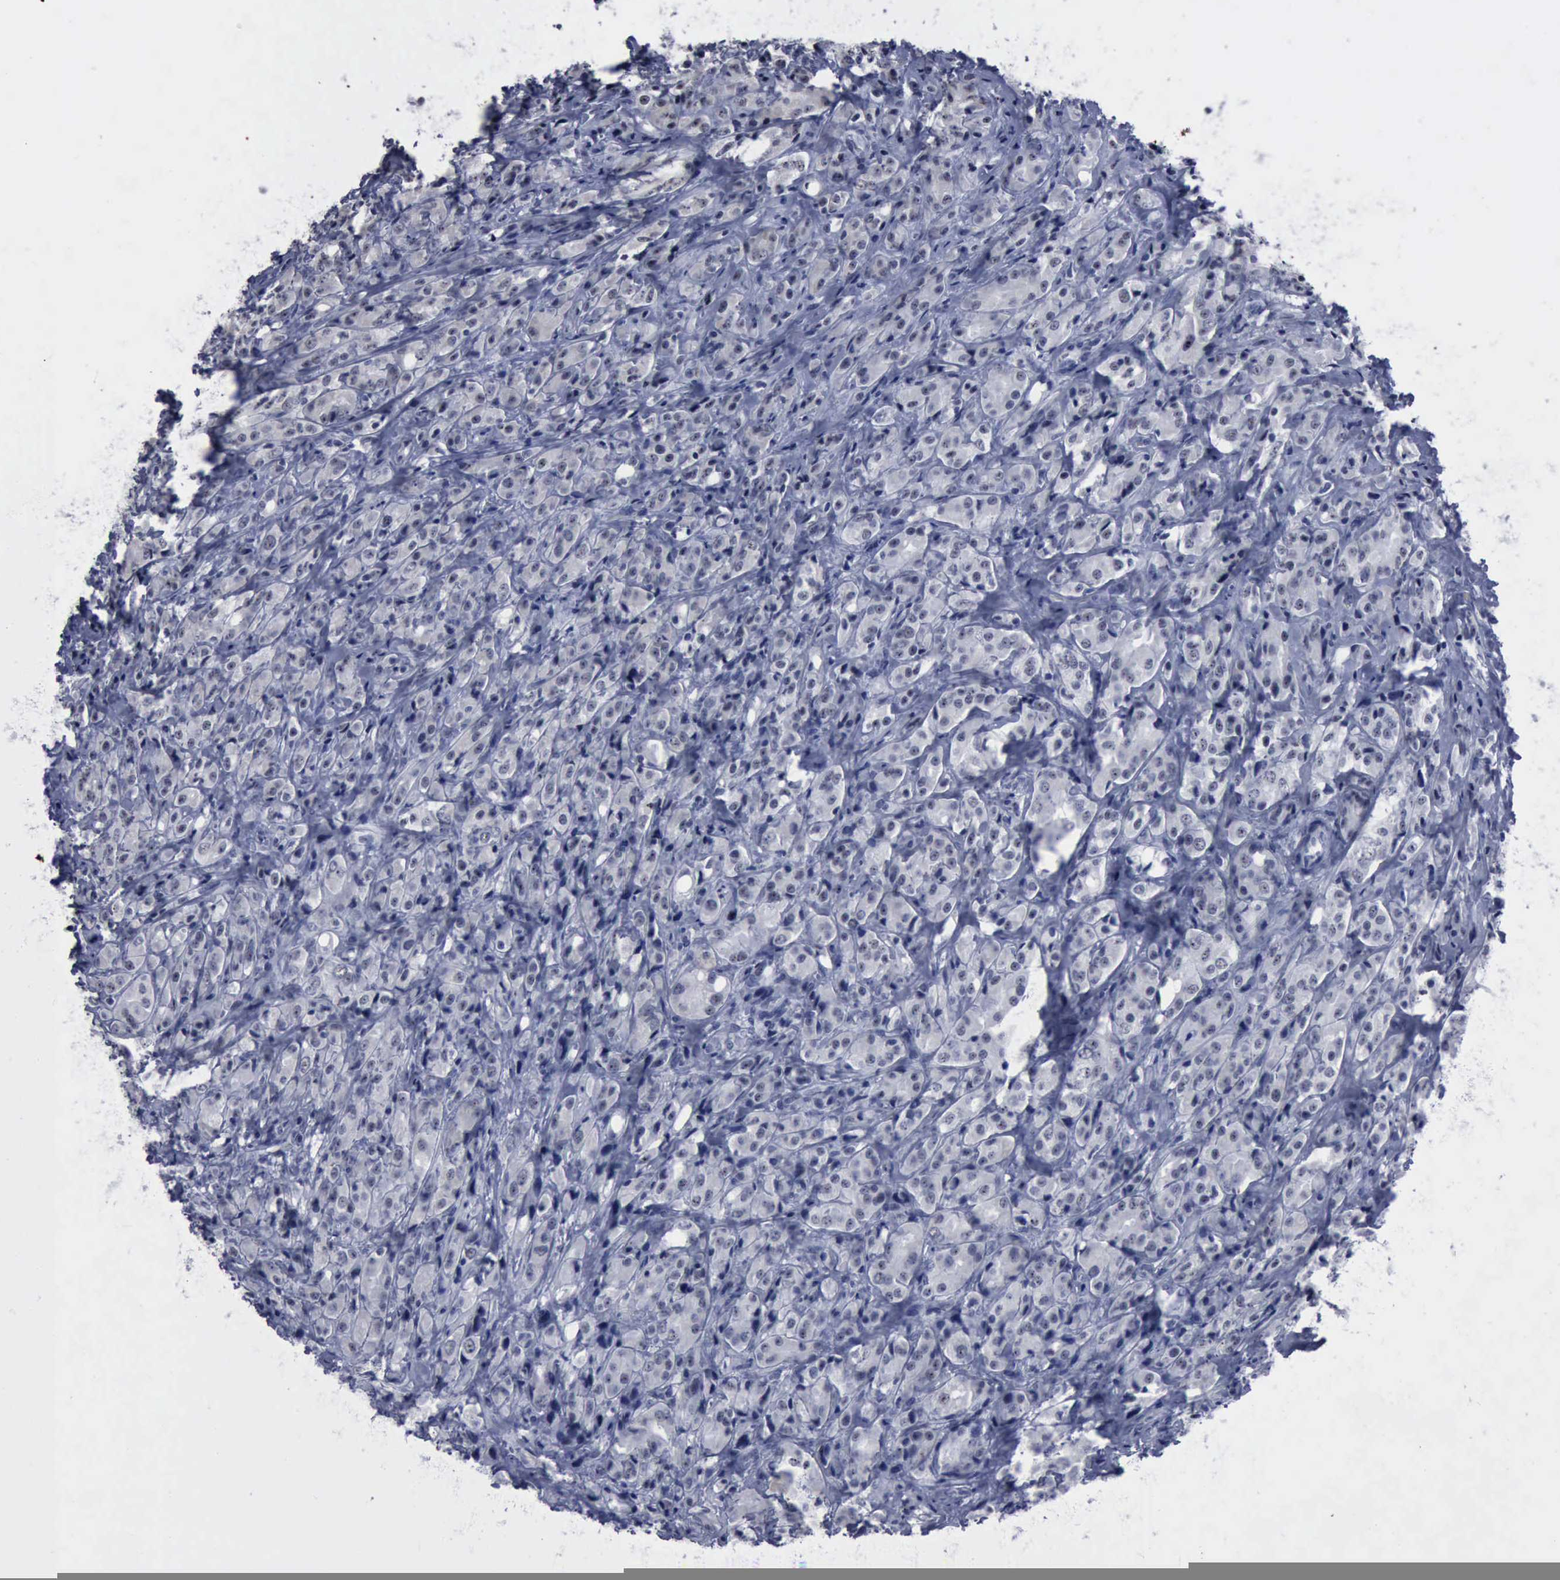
{"staining": {"intensity": "negative", "quantity": "none", "location": "none"}, "tissue": "prostate cancer", "cell_type": "Tumor cells", "image_type": "cancer", "snomed": [{"axis": "morphology", "description": "Adenocarcinoma, High grade"}, {"axis": "topography", "description": "Prostate"}], "caption": "High-grade adenocarcinoma (prostate) was stained to show a protein in brown. There is no significant positivity in tumor cells.", "gene": "BRD1", "patient": {"sex": "male", "age": 68}}